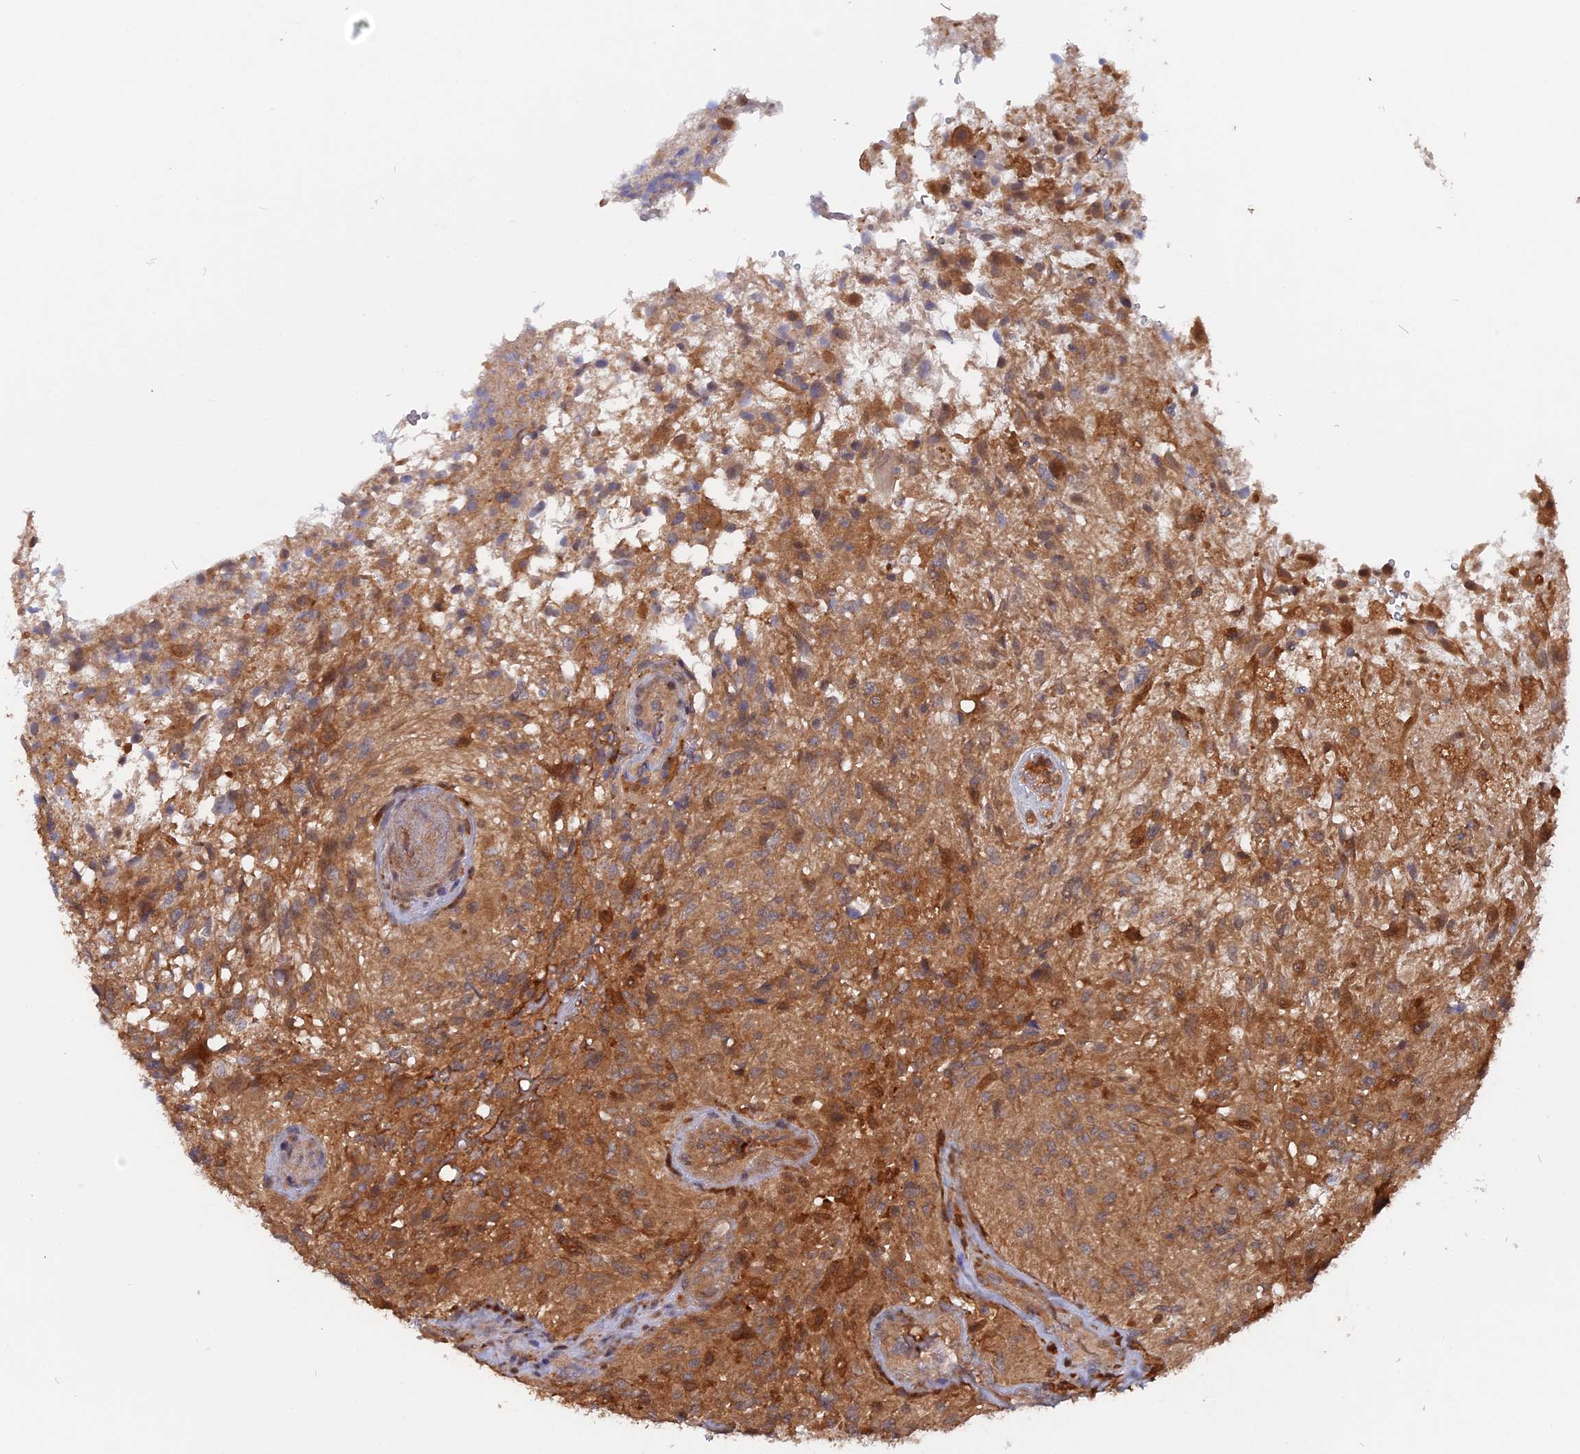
{"staining": {"intensity": "moderate", "quantity": ">75%", "location": "cytoplasmic/membranous"}, "tissue": "glioma", "cell_type": "Tumor cells", "image_type": "cancer", "snomed": [{"axis": "morphology", "description": "Glioma, malignant, High grade"}, {"axis": "topography", "description": "Brain"}], "caption": "This is a photomicrograph of immunohistochemistry (IHC) staining of high-grade glioma (malignant), which shows moderate positivity in the cytoplasmic/membranous of tumor cells.", "gene": "BLVRA", "patient": {"sex": "male", "age": 56}}